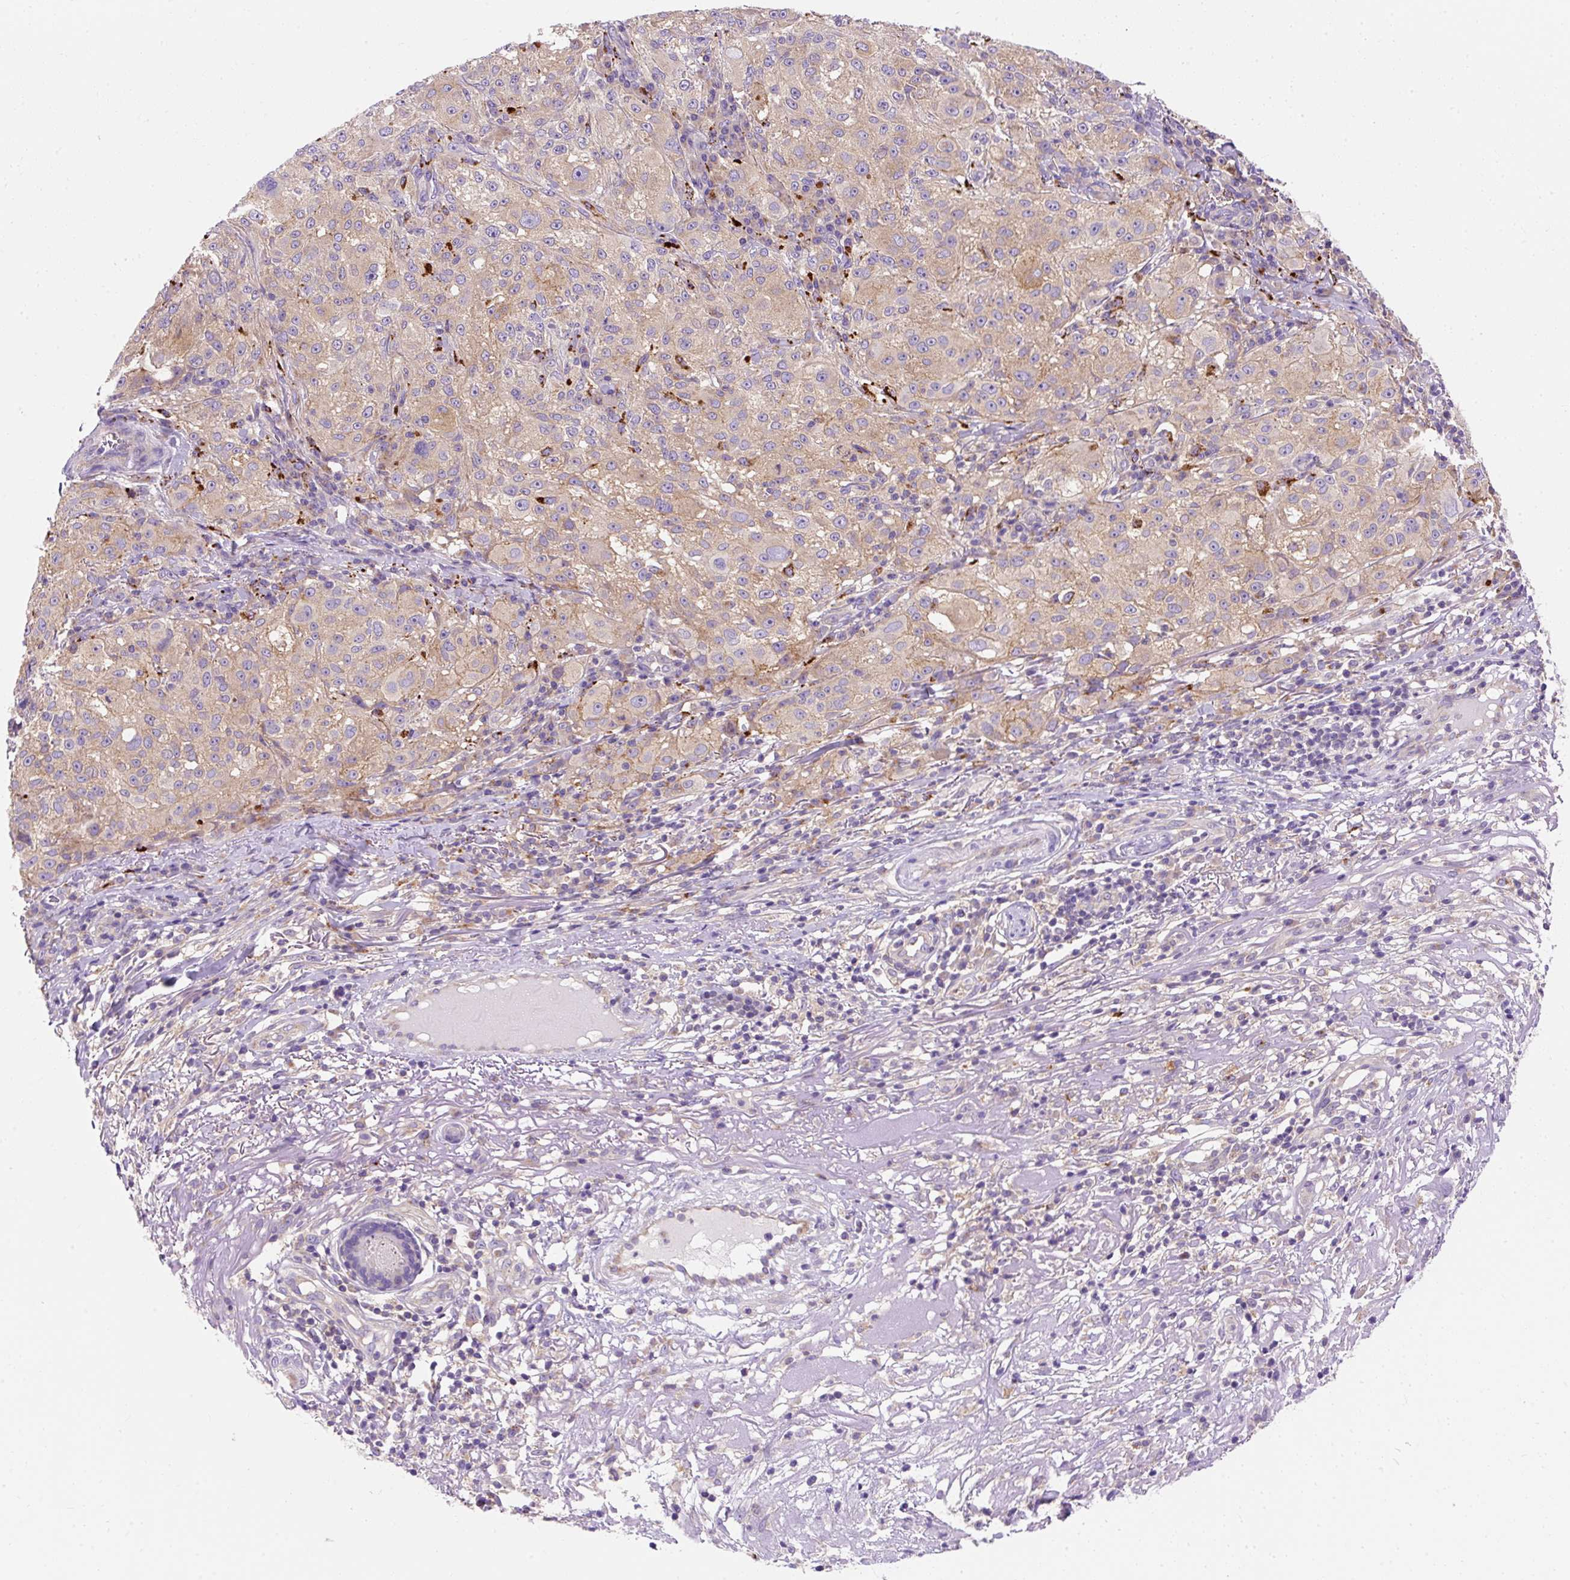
{"staining": {"intensity": "weak", "quantity": "25%-75%", "location": "cytoplasmic/membranous"}, "tissue": "melanoma", "cell_type": "Tumor cells", "image_type": "cancer", "snomed": [{"axis": "morphology", "description": "Necrosis, NOS"}, {"axis": "morphology", "description": "Malignant melanoma, NOS"}, {"axis": "topography", "description": "Skin"}], "caption": "A brown stain highlights weak cytoplasmic/membranous expression of a protein in malignant melanoma tumor cells.", "gene": "OR4K15", "patient": {"sex": "female", "age": 87}}